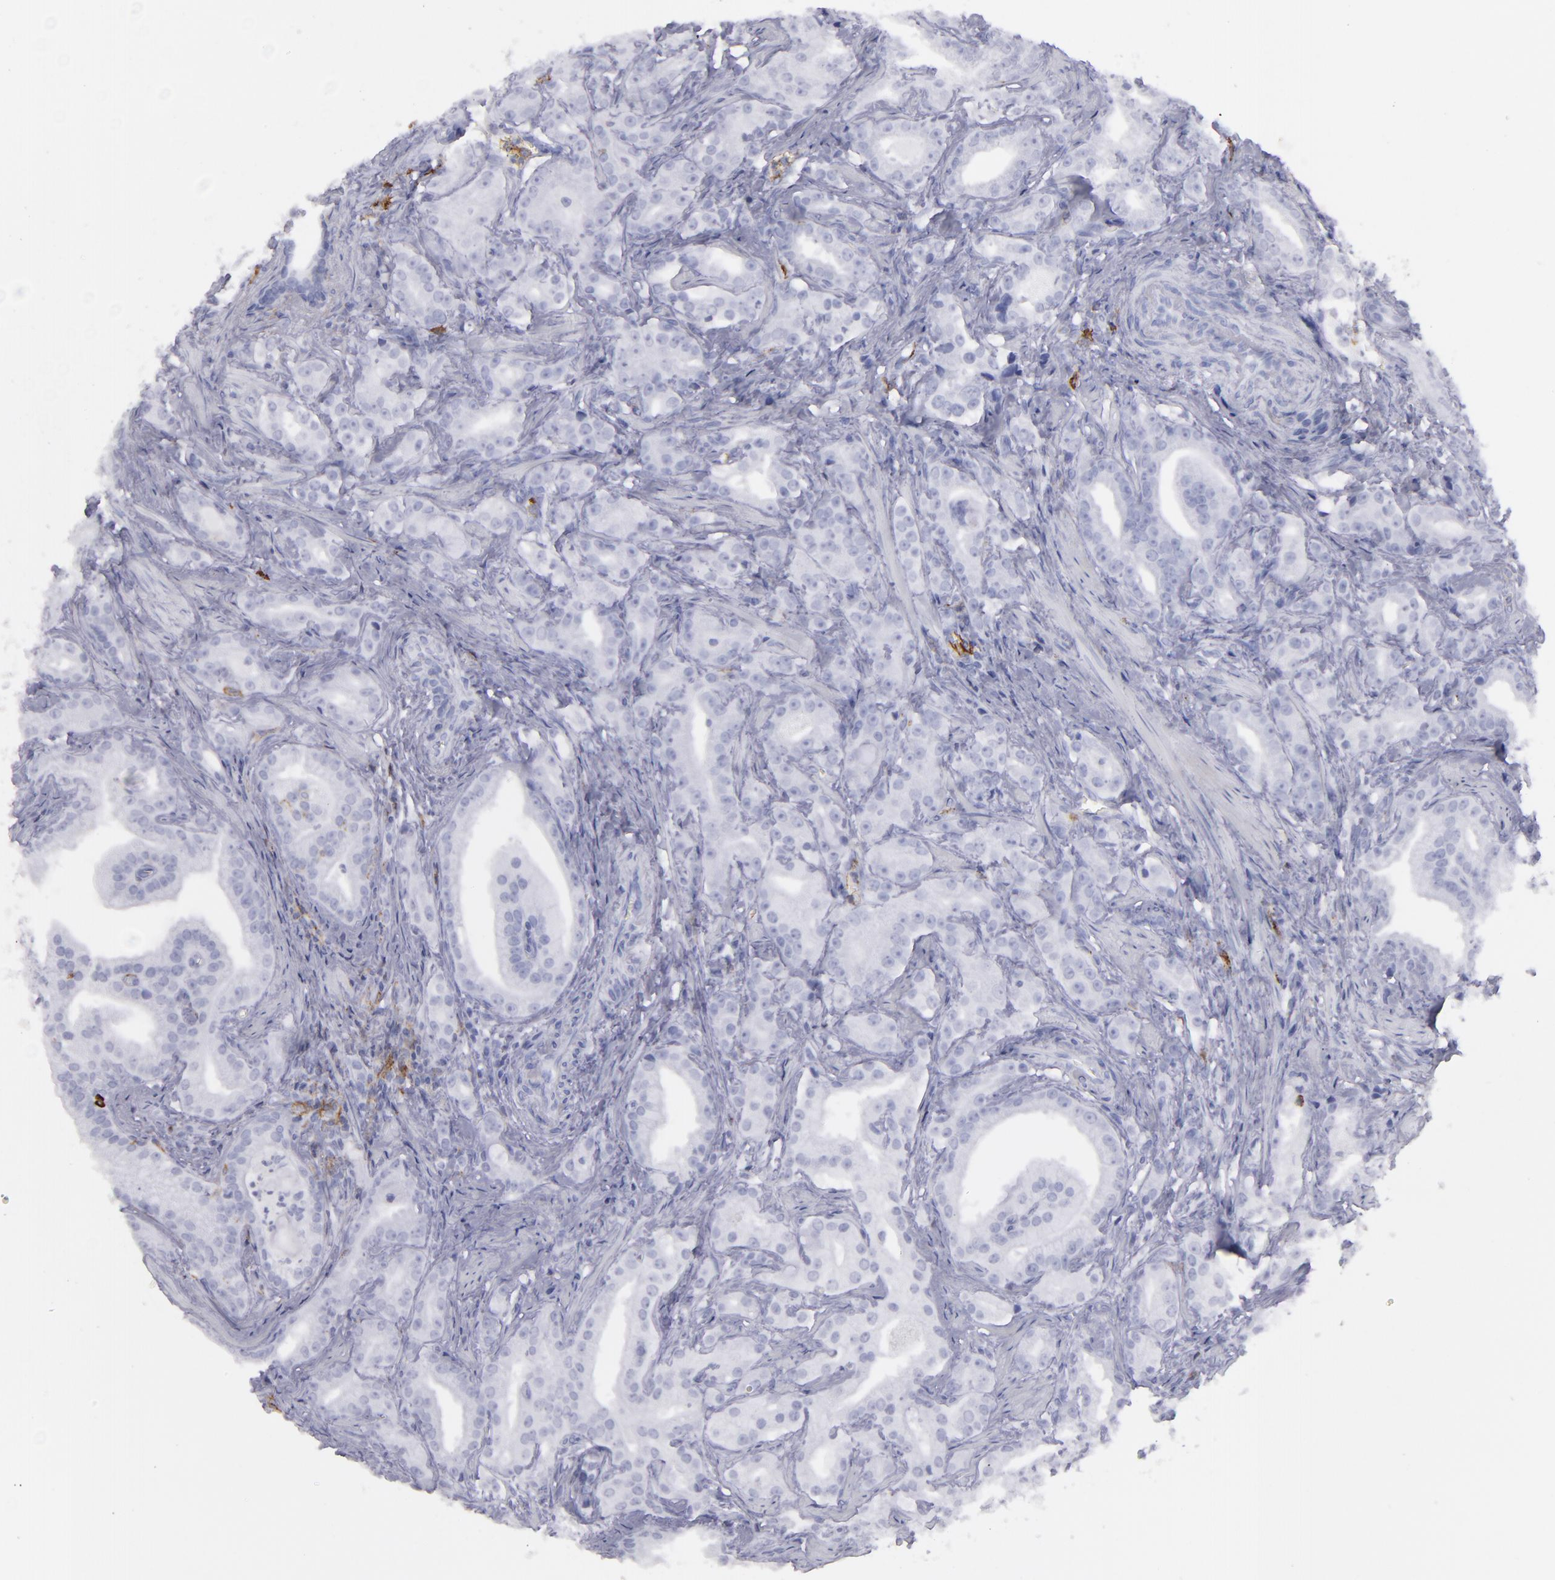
{"staining": {"intensity": "negative", "quantity": "none", "location": "none"}, "tissue": "prostate cancer", "cell_type": "Tumor cells", "image_type": "cancer", "snomed": [{"axis": "morphology", "description": "Adenocarcinoma, Low grade"}, {"axis": "topography", "description": "Prostate"}], "caption": "This is an immunohistochemistry (IHC) micrograph of human prostate cancer (adenocarcinoma (low-grade)). There is no staining in tumor cells.", "gene": "SELPLG", "patient": {"sex": "male", "age": 59}}